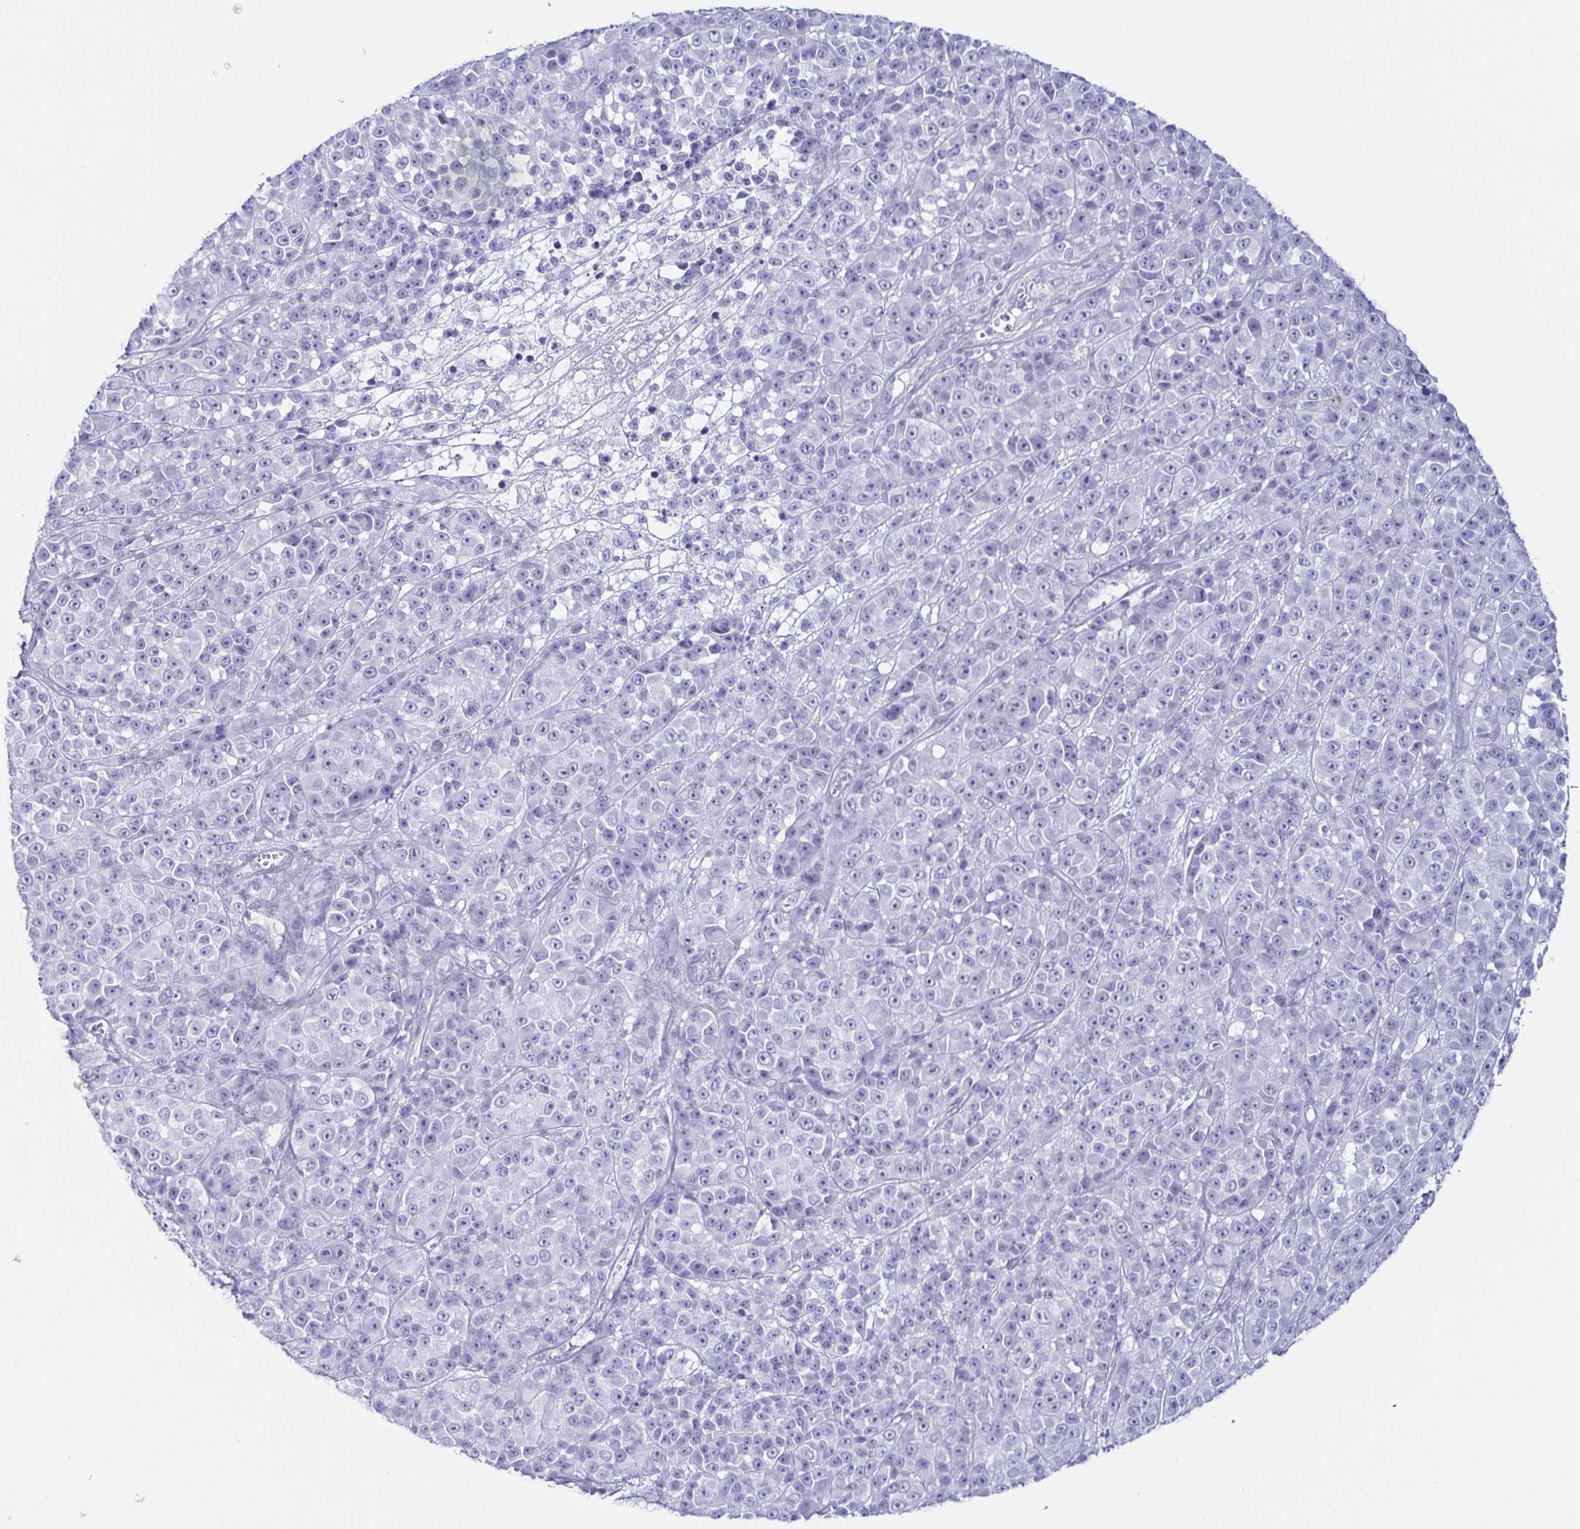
{"staining": {"intensity": "negative", "quantity": "none", "location": "none"}, "tissue": "melanoma", "cell_type": "Tumor cells", "image_type": "cancer", "snomed": [{"axis": "morphology", "description": "Malignant melanoma, NOS"}, {"axis": "topography", "description": "Skin"}, {"axis": "topography", "description": "Skin of back"}], "caption": "An immunohistochemistry micrograph of malignant melanoma is shown. There is no staining in tumor cells of malignant melanoma.", "gene": "PRR4", "patient": {"sex": "male", "age": 91}}